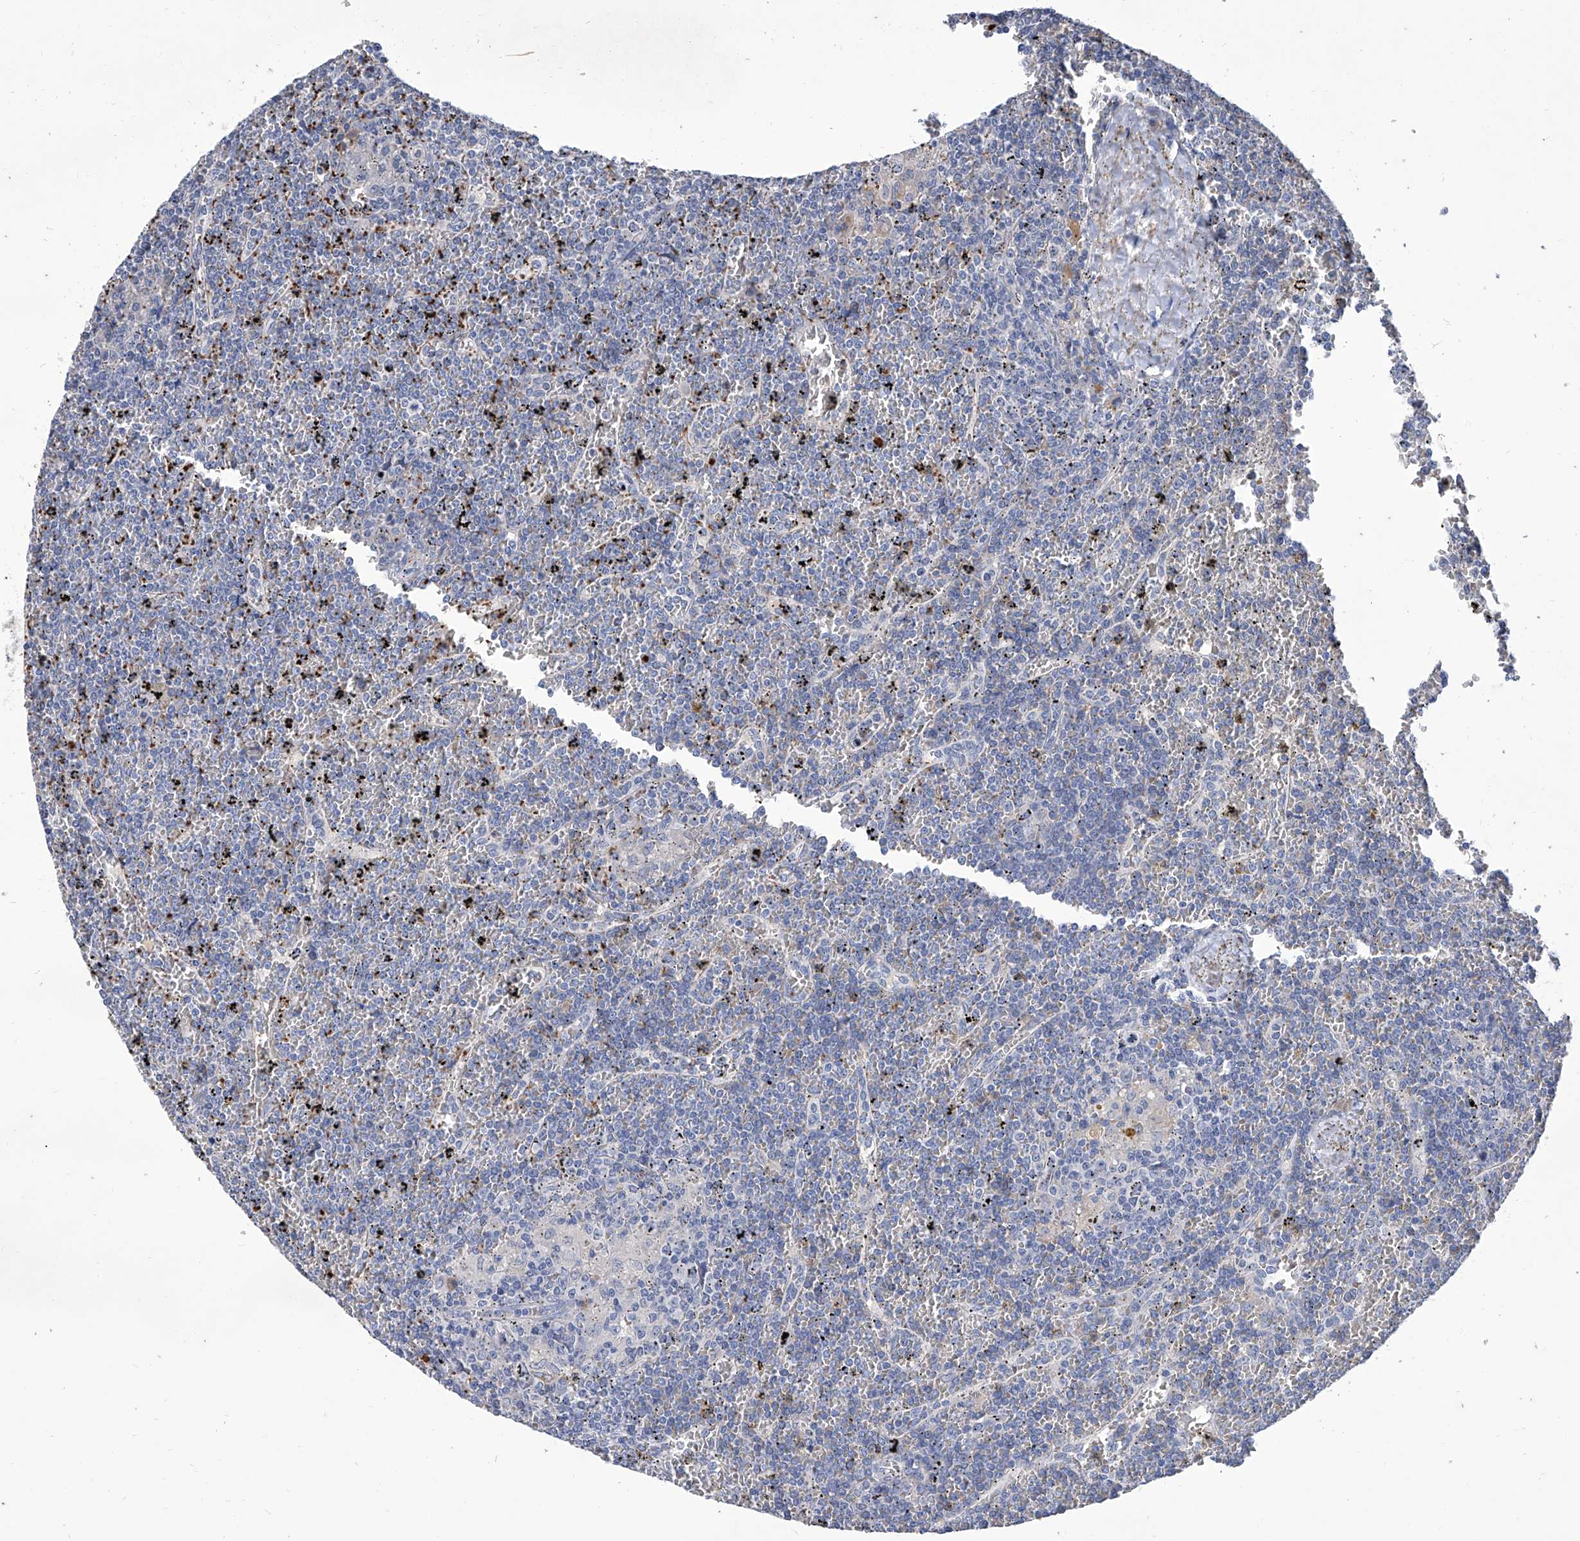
{"staining": {"intensity": "negative", "quantity": "none", "location": "none"}, "tissue": "lymphoma", "cell_type": "Tumor cells", "image_type": "cancer", "snomed": [{"axis": "morphology", "description": "Malignant lymphoma, non-Hodgkin's type, Low grade"}, {"axis": "topography", "description": "Spleen"}], "caption": "IHC photomicrograph of lymphoma stained for a protein (brown), which reveals no expression in tumor cells. (Brightfield microscopy of DAB IHC at high magnification).", "gene": "GPT", "patient": {"sex": "female", "age": 19}}